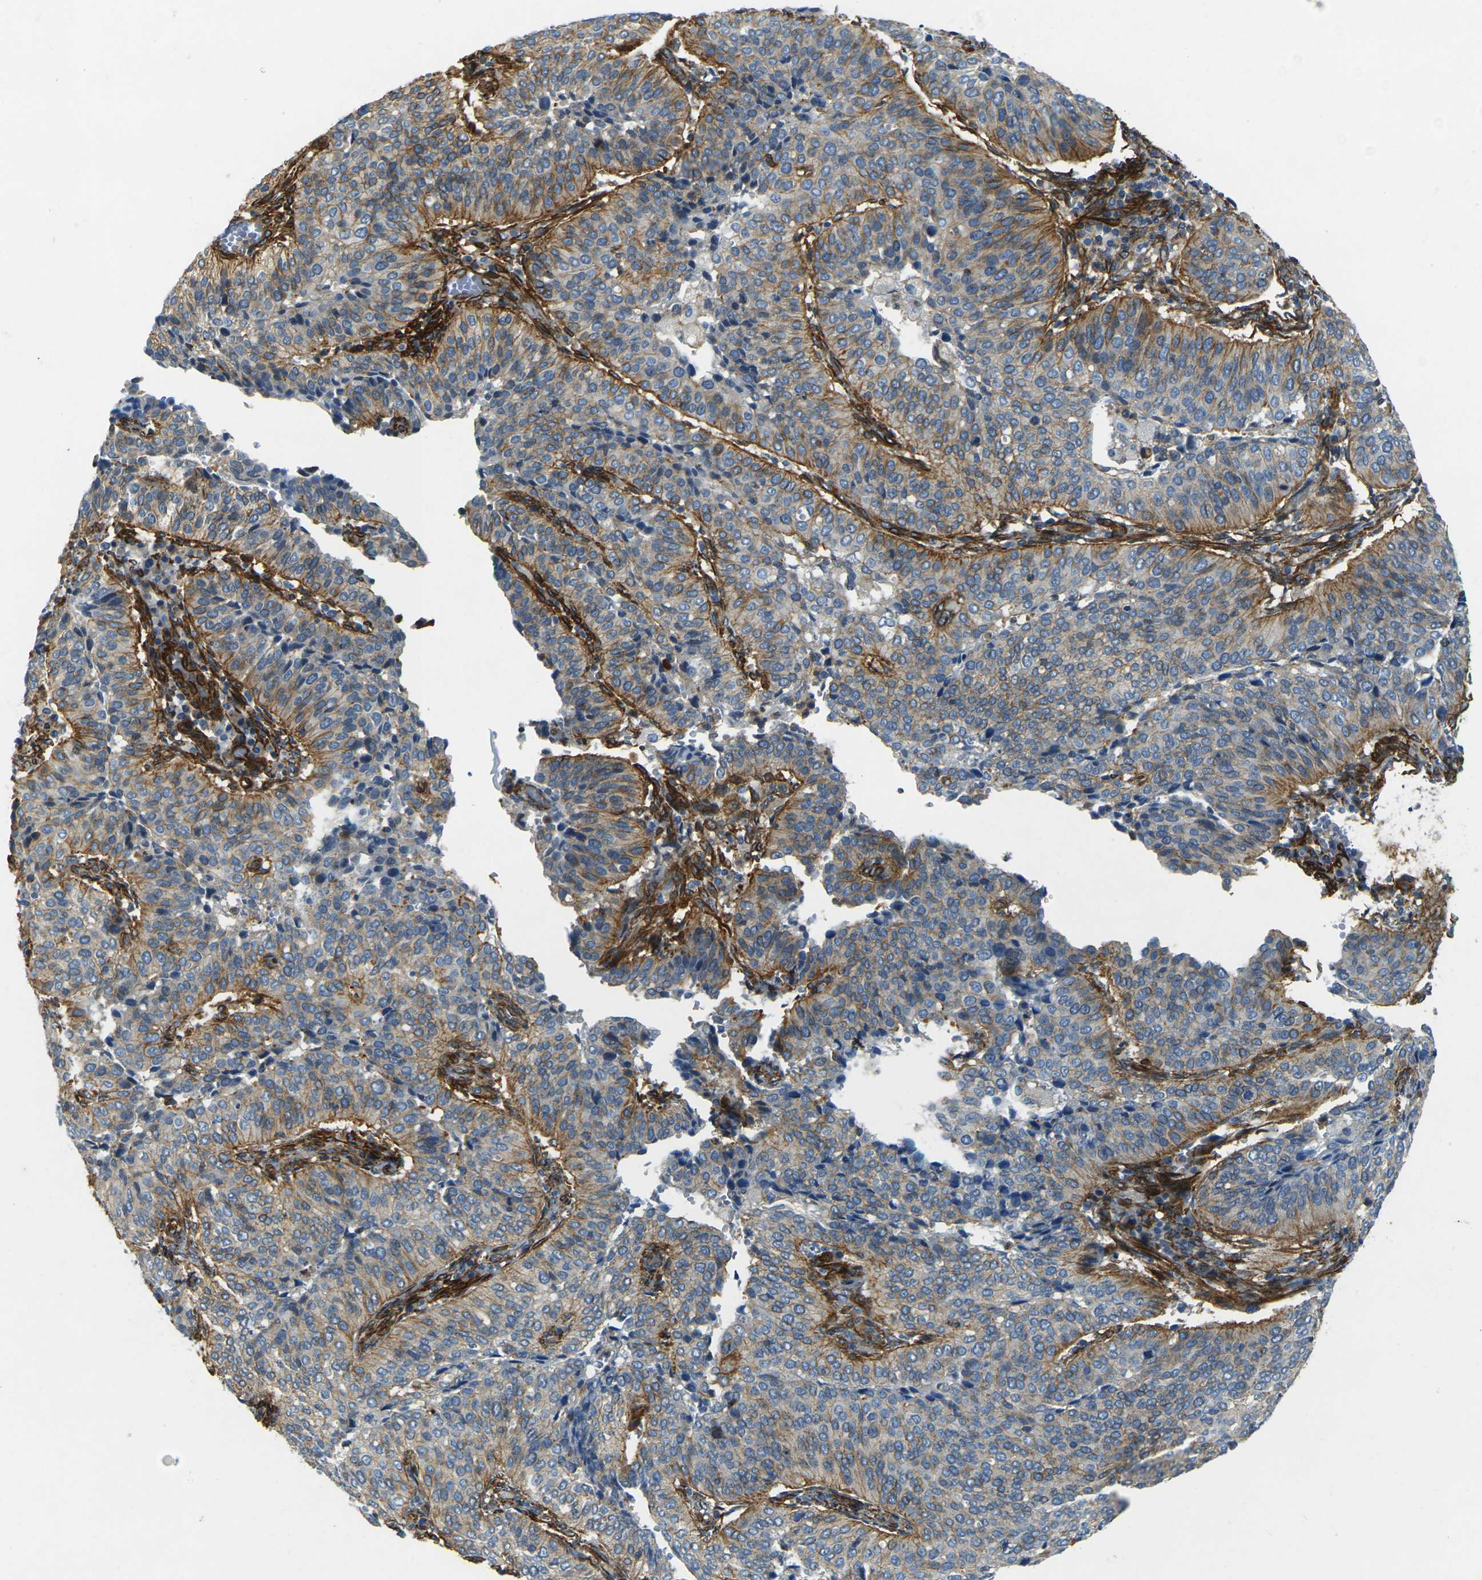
{"staining": {"intensity": "moderate", "quantity": "<25%", "location": "cytoplasmic/membranous"}, "tissue": "cervical cancer", "cell_type": "Tumor cells", "image_type": "cancer", "snomed": [{"axis": "morphology", "description": "Normal tissue, NOS"}, {"axis": "morphology", "description": "Squamous cell carcinoma, NOS"}, {"axis": "topography", "description": "Cervix"}], "caption": "Protein analysis of squamous cell carcinoma (cervical) tissue exhibits moderate cytoplasmic/membranous positivity in approximately <25% of tumor cells. The staining is performed using DAB brown chromogen to label protein expression. The nuclei are counter-stained blue using hematoxylin.", "gene": "EPHA7", "patient": {"sex": "female", "age": 39}}